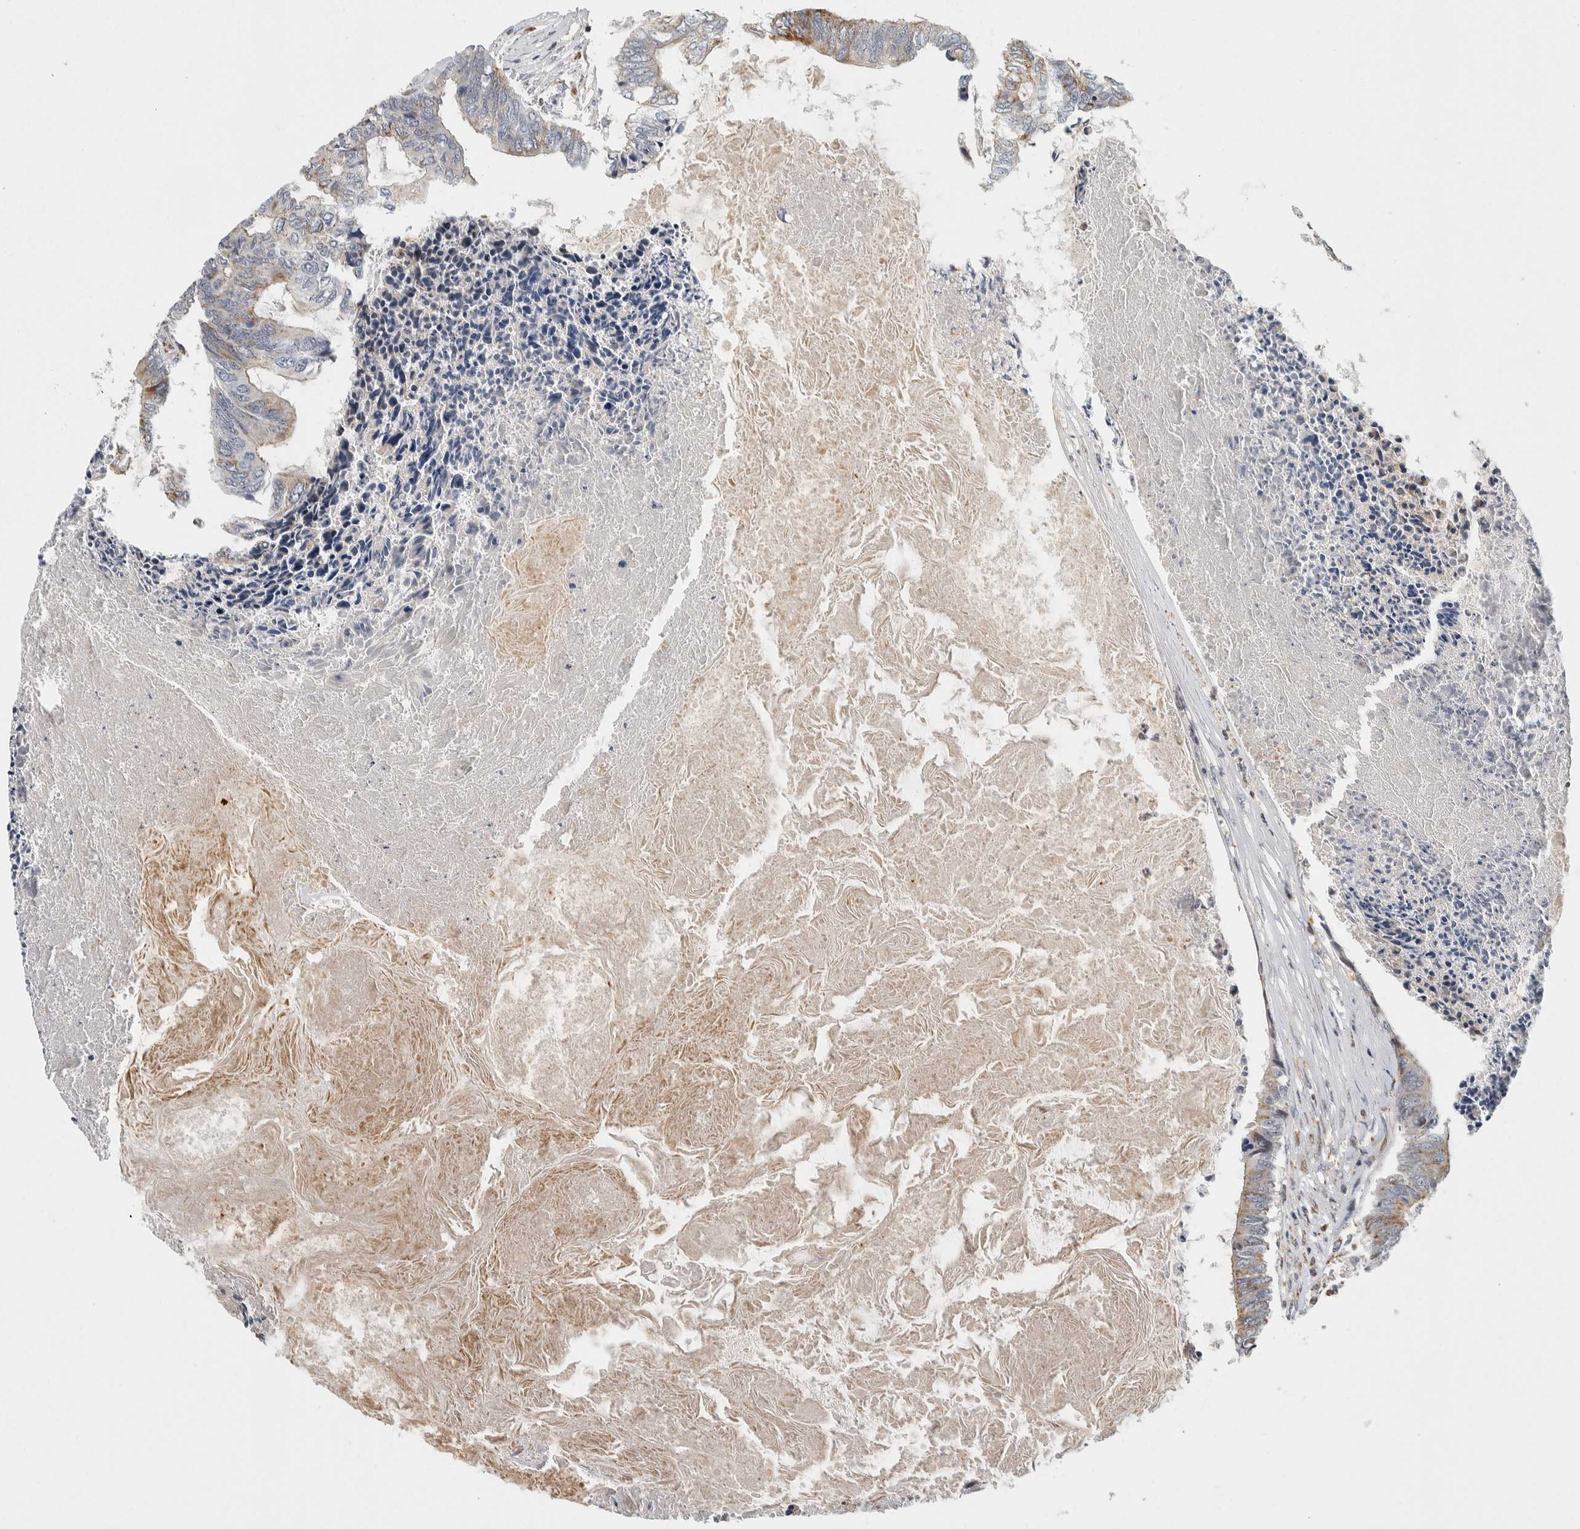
{"staining": {"intensity": "moderate", "quantity": "25%-75%", "location": "cytoplasmic/membranous"}, "tissue": "colorectal cancer", "cell_type": "Tumor cells", "image_type": "cancer", "snomed": [{"axis": "morphology", "description": "Adenocarcinoma, NOS"}, {"axis": "topography", "description": "Rectum"}], "caption": "A photomicrograph of human colorectal cancer stained for a protein demonstrates moderate cytoplasmic/membranous brown staining in tumor cells. (brown staining indicates protein expression, while blue staining denotes nuclei).", "gene": "AFP", "patient": {"sex": "male", "age": 63}}